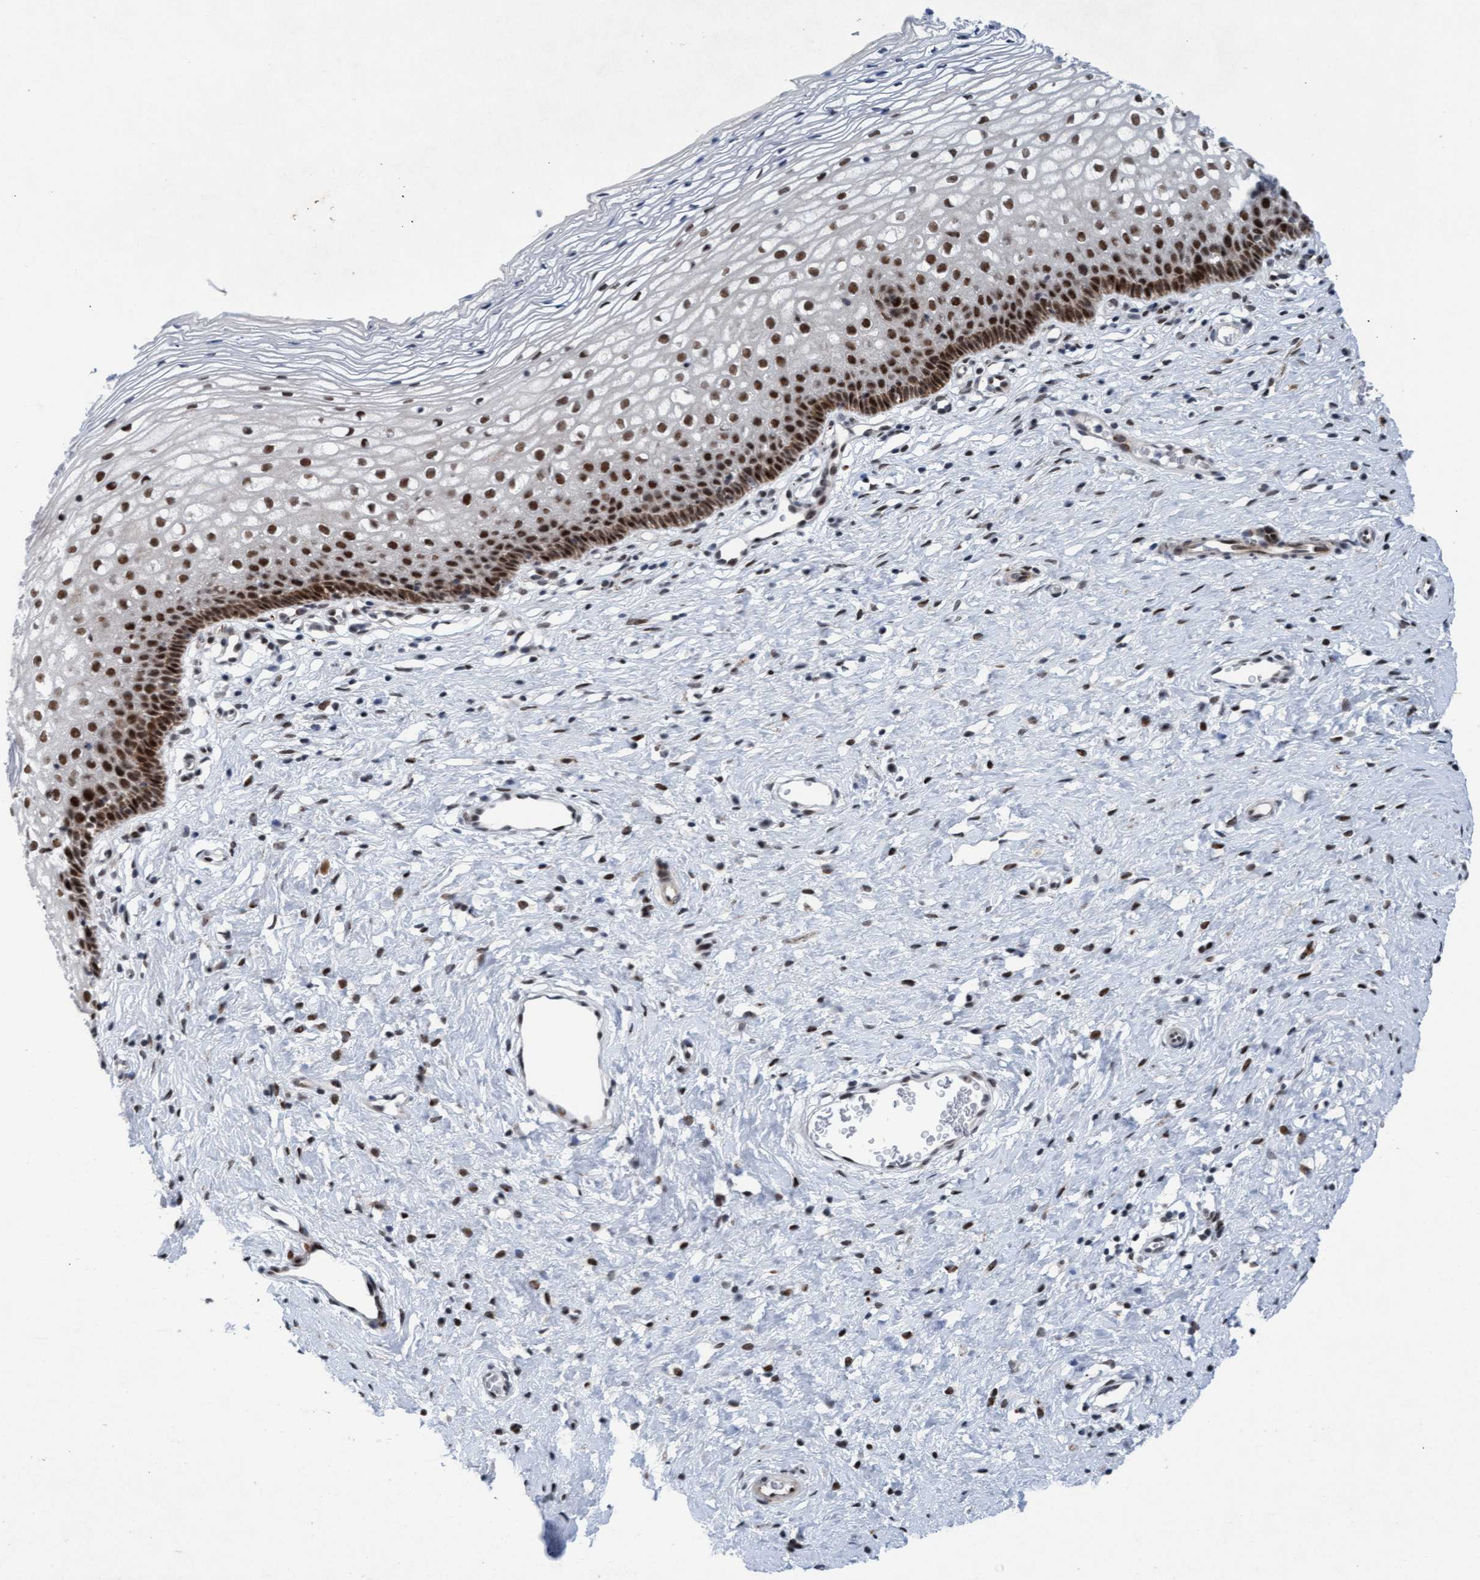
{"staining": {"intensity": "strong", "quantity": ">75%", "location": "nuclear"}, "tissue": "cervix", "cell_type": "Glandular cells", "image_type": "normal", "snomed": [{"axis": "morphology", "description": "Normal tissue, NOS"}, {"axis": "topography", "description": "Cervix"}], "caption": "Immunohistochemistry image of unremarkable cervix: cervix stained using immunohistochemistry (IHC) shows high levels of strong protein expression localized specifically in the nuclear of glandular cells, appearing as a nuclear brown color.", "gene": "CWC27", "patient": {"sex": "female", "age": 27}}